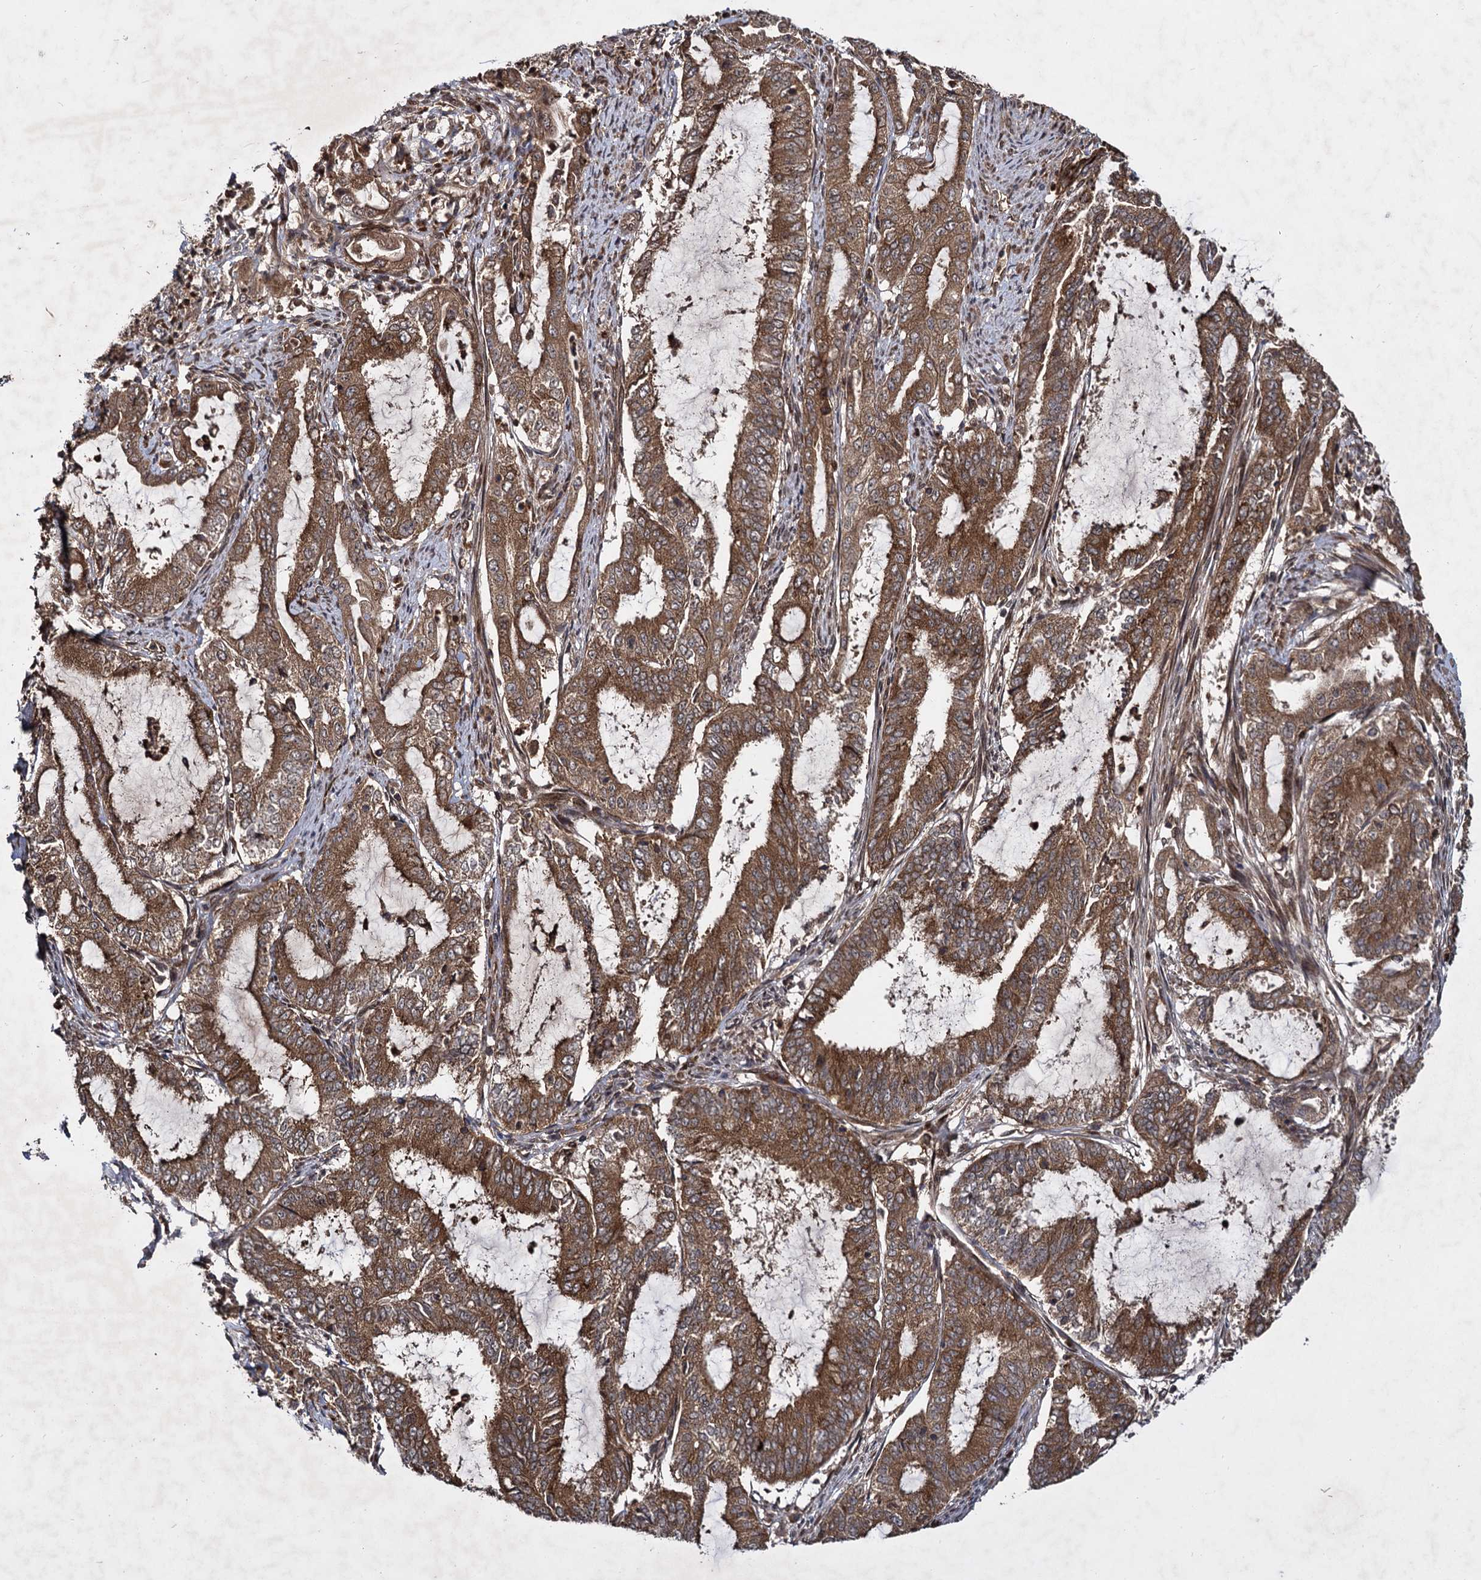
{"staining": {"intensity": "strong", "quantity": ">75%", "location": "cytoplasmic/membranous"}, "tissue": "endometrial cancer", "cell_type": "Tumor cells", "image_type": "cancer", "snomed": [{"axis": "morphology", "description": "Adenocarcinoma, NOS"}, {"axis": "topography", "description": "Endometrium"}], "caption": "The immunohistochemical stain labels strong cytoplasmic/membranous positivity in tumor cells of endometrial cancer (adenocarcinoma) tissue.", "gene": "DCP1B", "patient": {"sex": "female", "age": 51}}